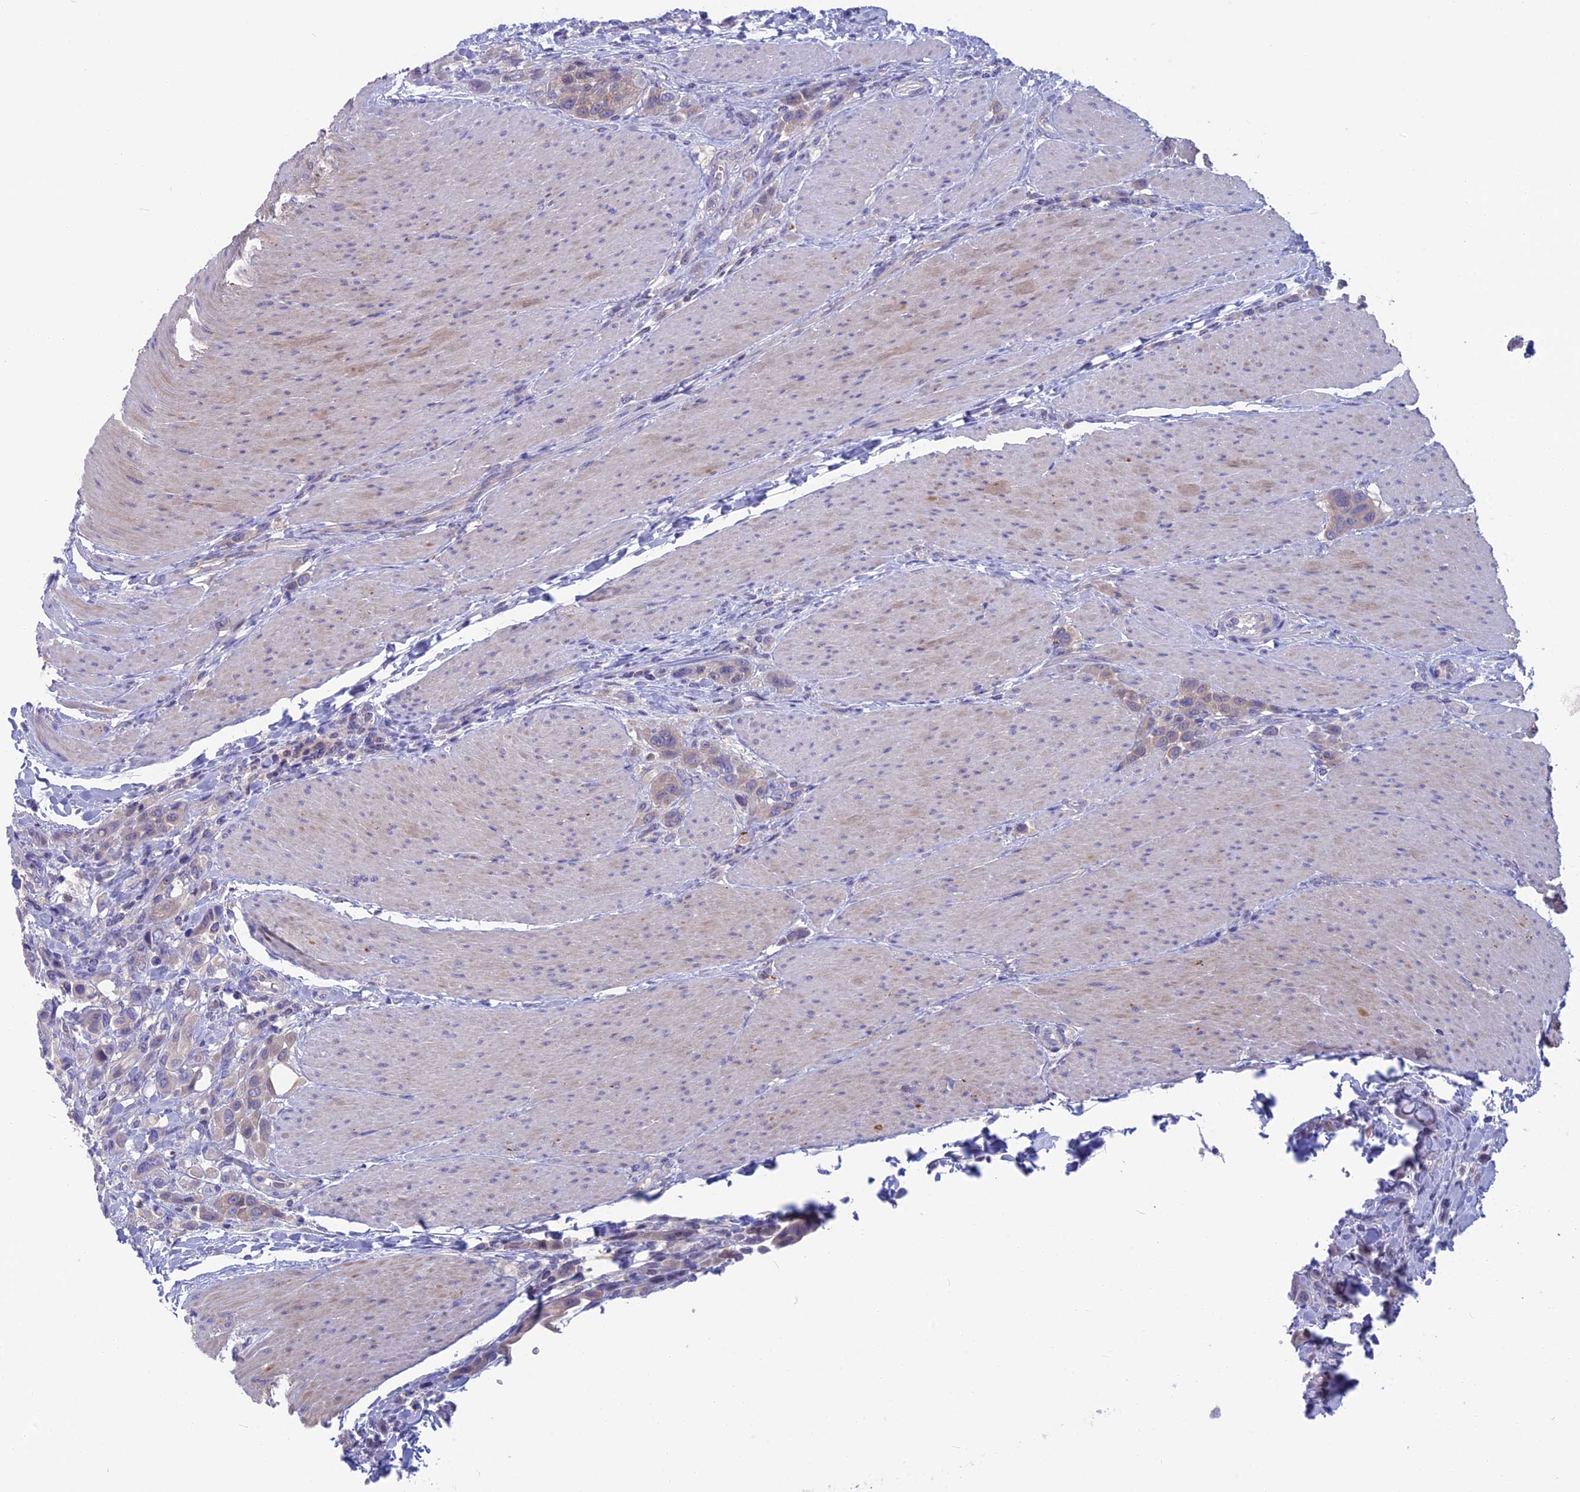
{"staining": {"intensity": "negative", "quantity": "none", "location": "none"}, "tissue": "urothelial cancer", "cell_type": "Tumor cells", "image_type": "cancer", "snomed": [{"axis": "morphology", "description": "Urothelial carcinoma, High grade"}, {"axis": "topography", "description": "Urinary bladder"}], "caption": "This is a photomicrograph of immunohistochemistry (IHC) staining of urothelial cancer, which shows no positivity in tumor cells.", "gene": "SNAP91", "patient": {"sex": "male", "age": 50}}